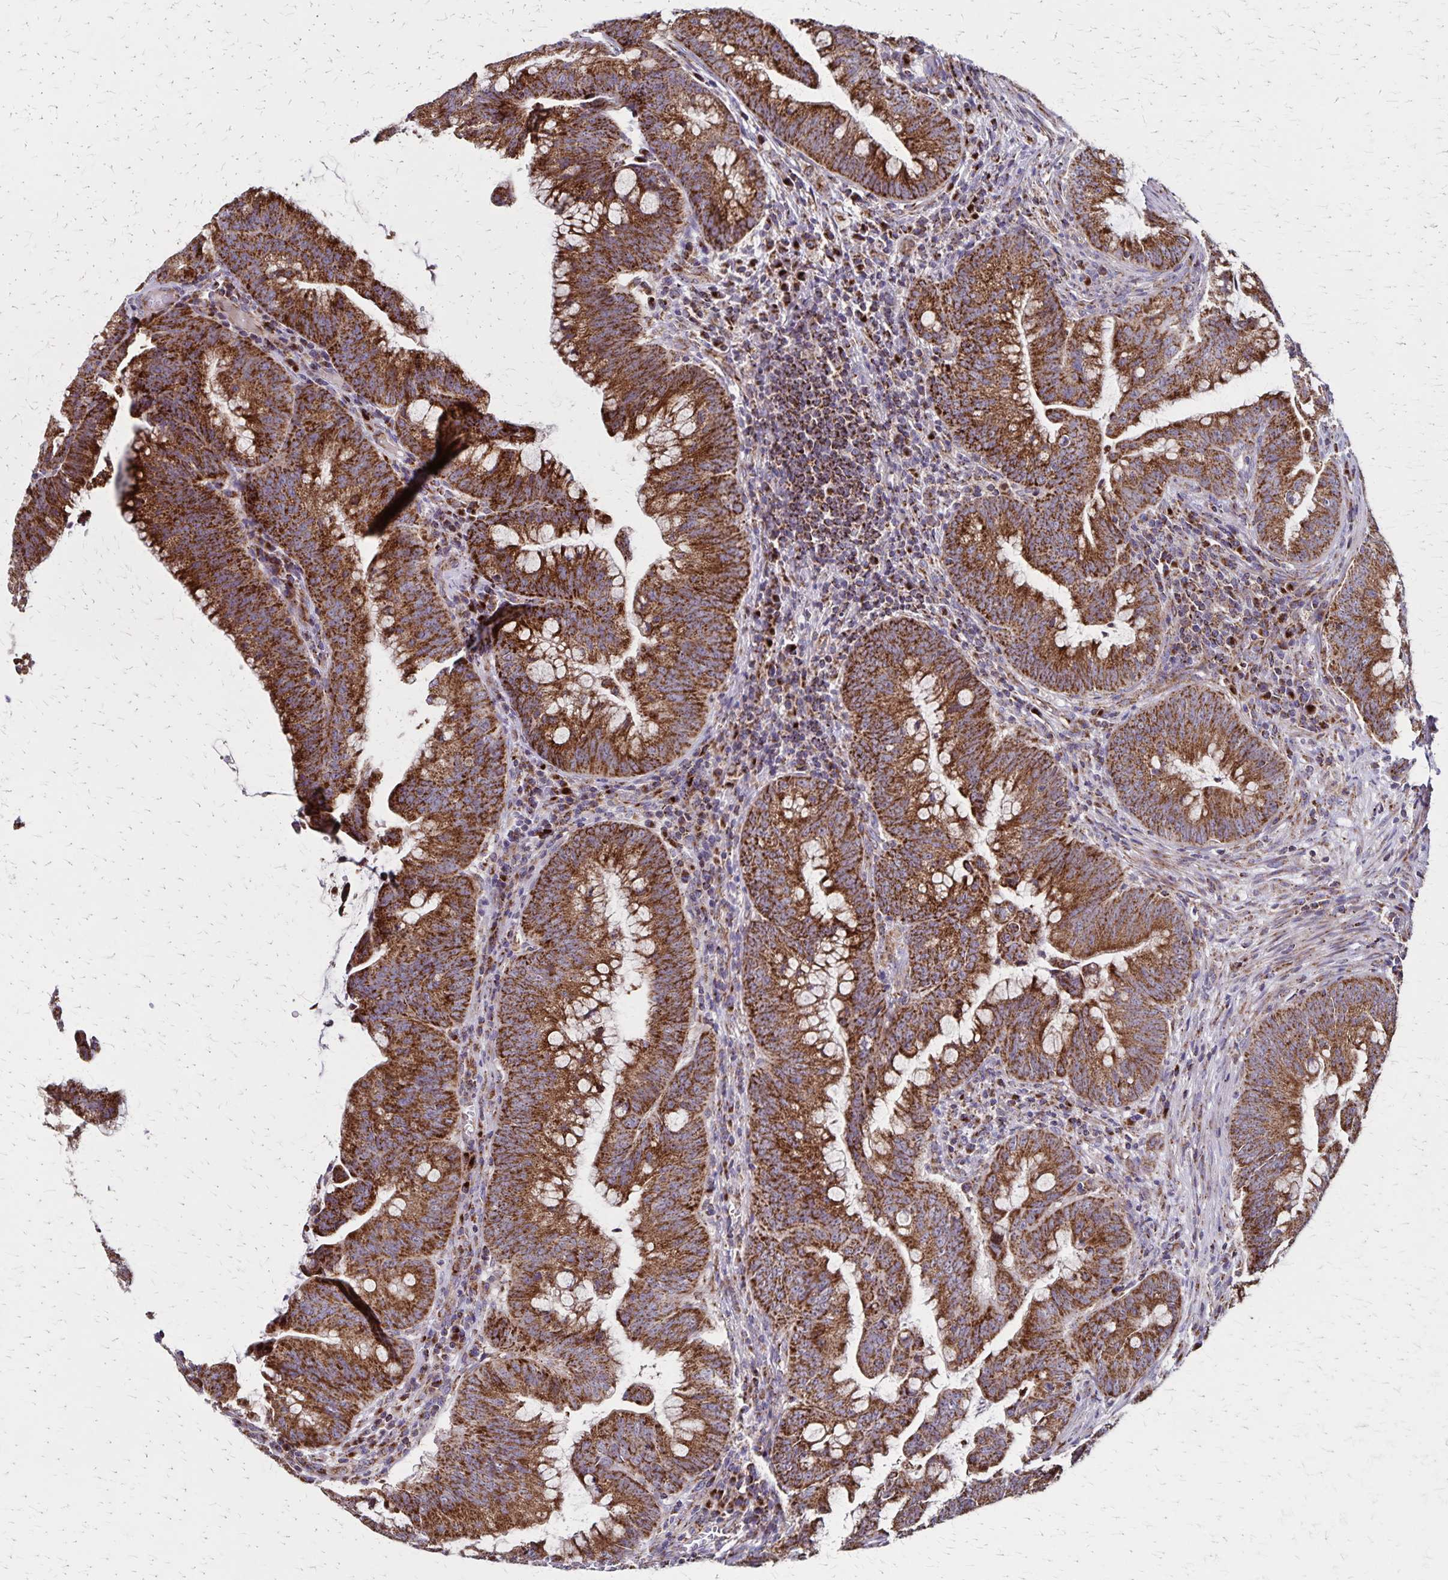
{"staining": {"intensity": "strong", "quantity": ">75%", "location": "cytoplasmic/membranous"}, "tissue": "colorectal cancer", "cell_type": "Tumor cells", "image_type": "cancer", "snomed": [{"axis": "morphology", "description": "Adenocarcinoma, NOS"}, {"axis": "topography", "description": "Colon"}], "caption": "Immunohistochemical staining of colorectal cancer (adenocarcinoma) reveals strong cytoplasmic/membranous protein staining in about >75% of tumor cells. (Brightfield microscopy of DAB IHC at high magnification).", "gene": "NFS1", "patient": {"sex": "male", "age": 62}}